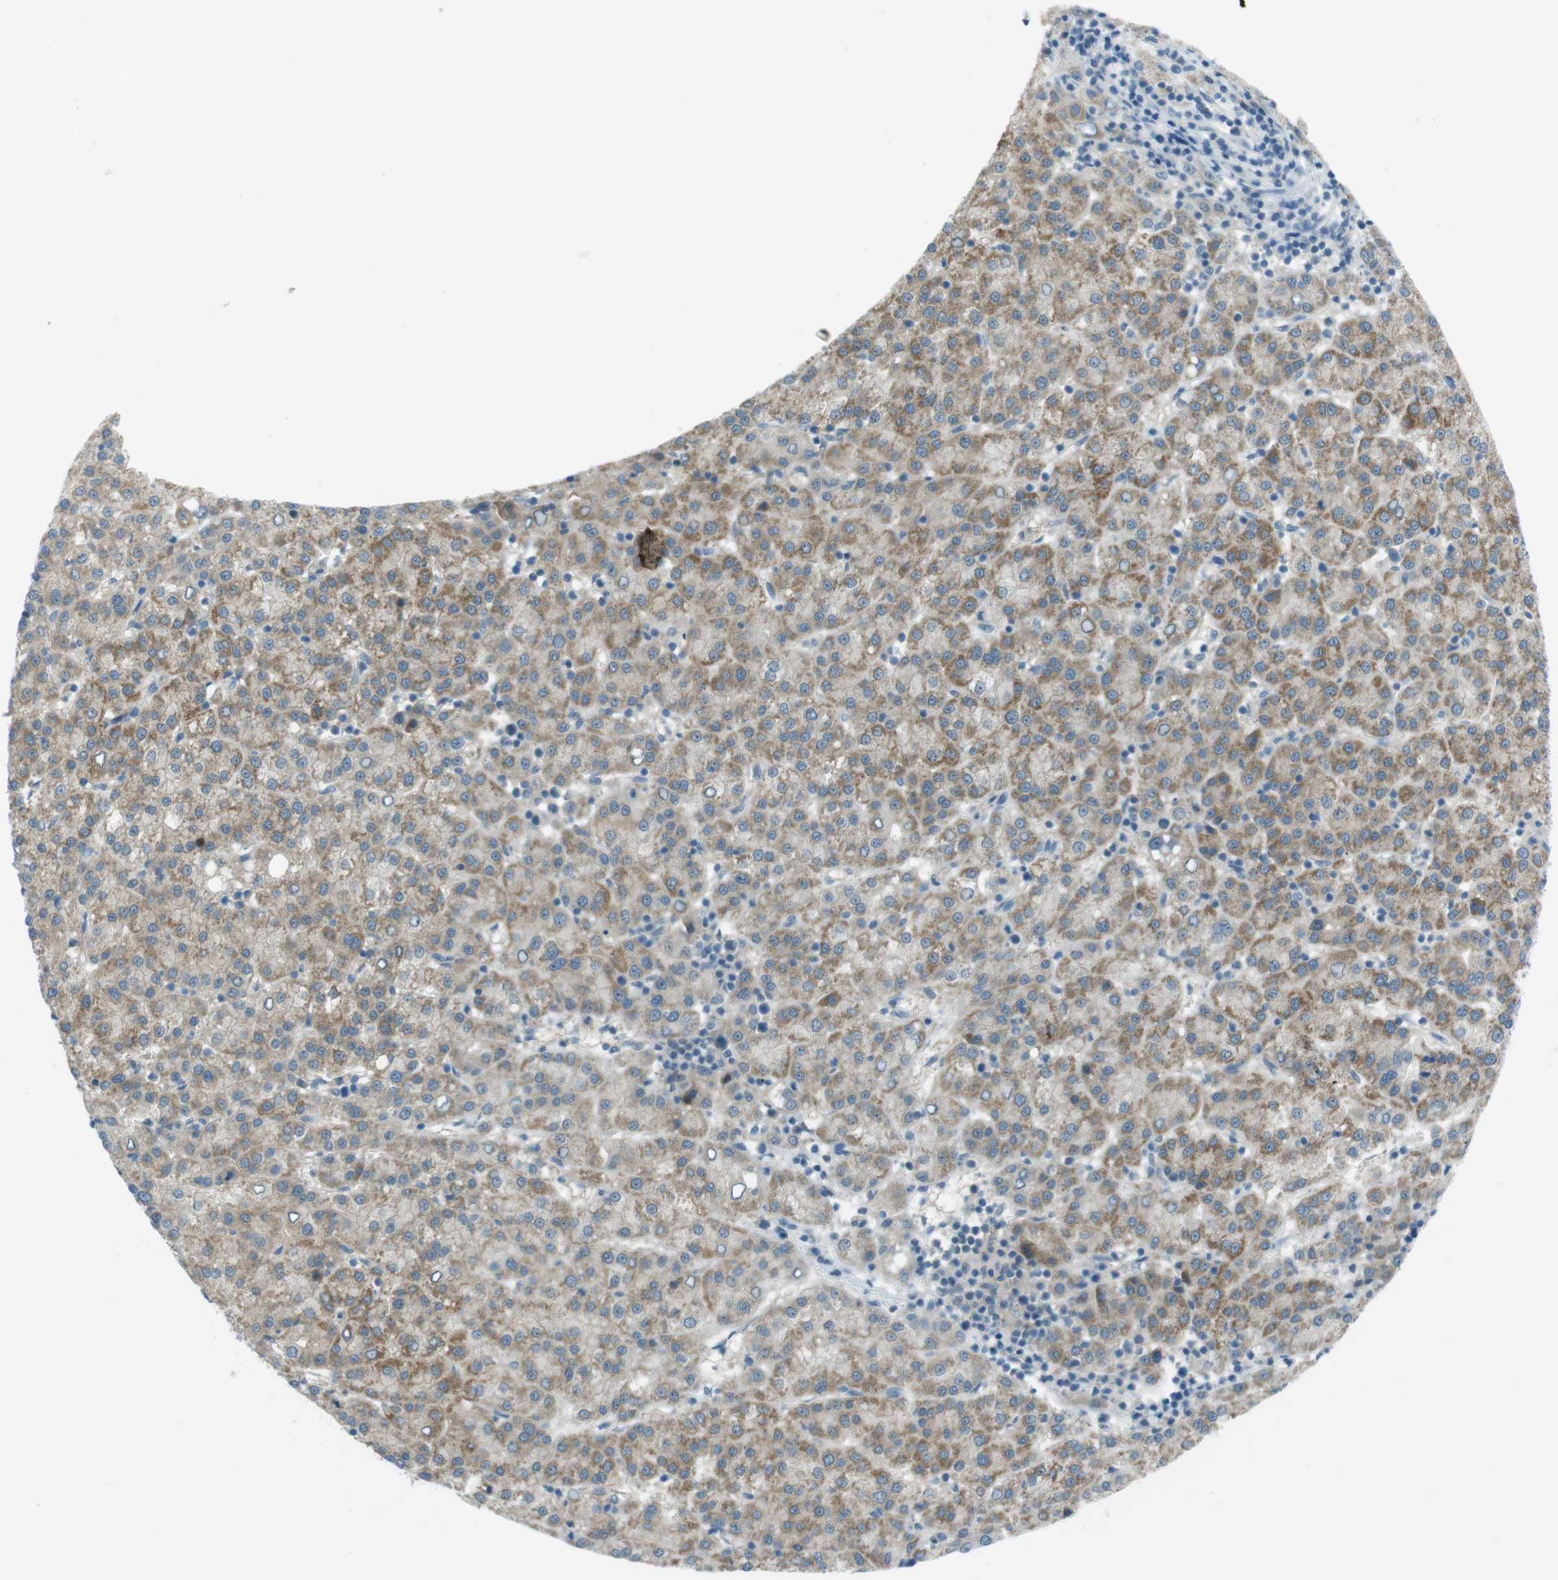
{"staining": {"intensity": "moderate", "quantity": ">75%", "location": "cytoplasmic/membranous"}, "tissue": "liver cancer", "cell_type": "Tumor cells", "image_type": "cancer", "snomed": [{"axis": "morphology", "description": "Carcinoma, Hepatocellular, NOS"}, {"axis": "topography", "description": "Liver"}], "caption": "Human liver cancer (hepatocellular carcinoma) stained with a brown dye demonstrates moderate cytoplasmic/membranous positive positivity in about >75% of tumor cells.", "gene": "ZDHHC20", "patient": {"sex": "female", "age": 58}}